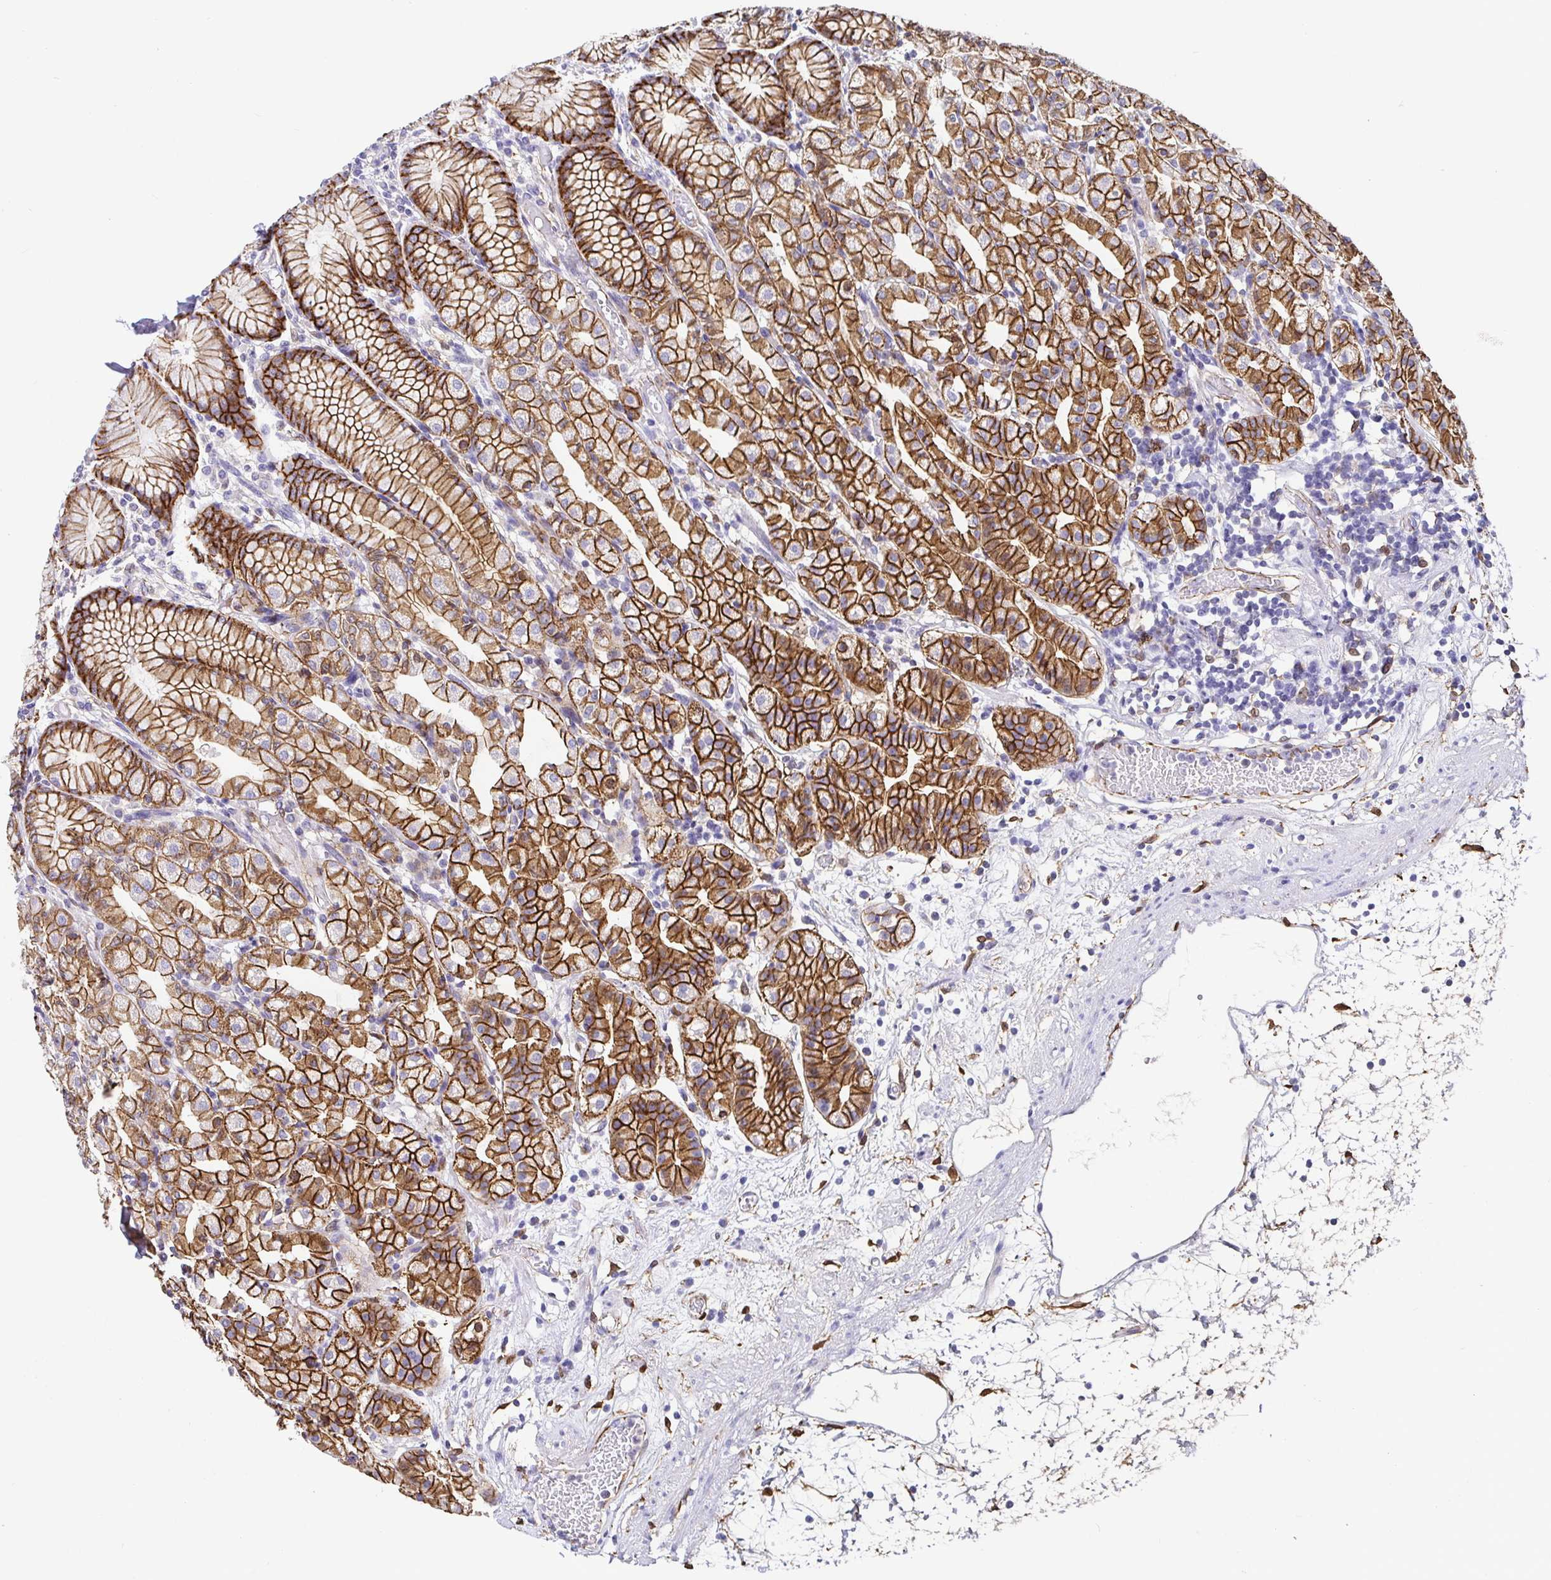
{"staining": {"intensity": "strong", "quantity": ">75%", "location": "cytoplasmic/membranous"}, "tissue": "stomach", "cell_type": "Glandular cells", "image_type": "normal", "snomed": [{"axis": "morphology", "description": "Normal tissue, NOS"}, {"axis": "topography", "description": "Stomach"}], "caption": "IHC staining of normal stomach, which displays high levels of strong cytoplasmic/membranous positivity in about >75% of glandular cells indicating strong cytoplasmic/membranous protein expression. The staining was performed using DAB (brown) for protein detection and nuclei were counterstained in hematoxylin (blue).", "gene": "PIWIL3", "patient": {"sex": "female", "age": 57}}